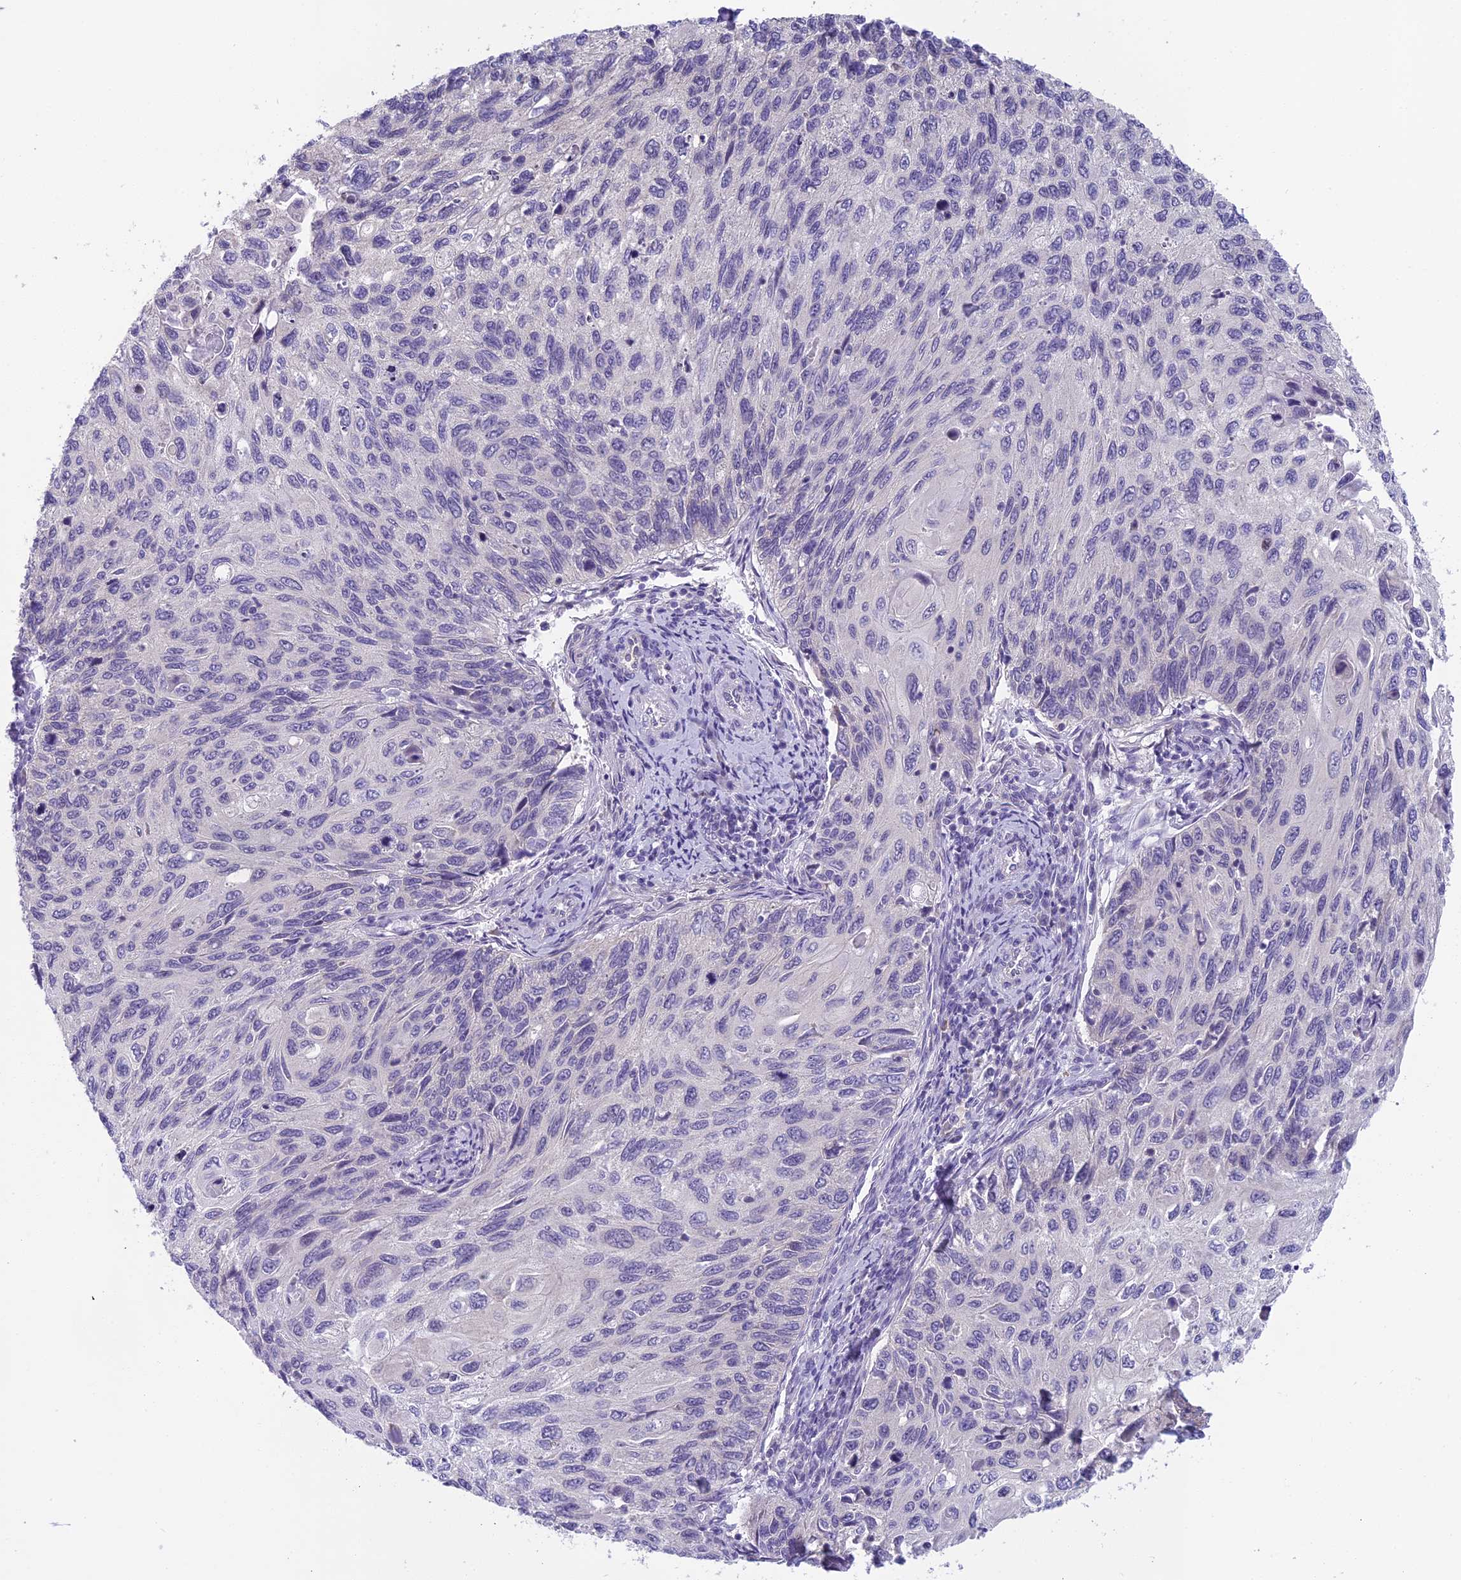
{"staining": {"intensity": "negative", "quantity": "none", "location": "none"}, "tissue": "cervical cancer", "cell_type": "Tumor cells", "image_type": "cancer", "snomed": [{"axis": "morphology", "description": "Squamous cell carcinoma, NOS"}, {"axis": "topography", "description": "Cervix"}], "caption": "Immunohistochemistry image of neoplastic tissue: human cervical cancer stained with DAB displays no significant protein expression in tumor cells.", "gene": "ARHGEF37", "patient": {"sex": "female", "age": 70}}